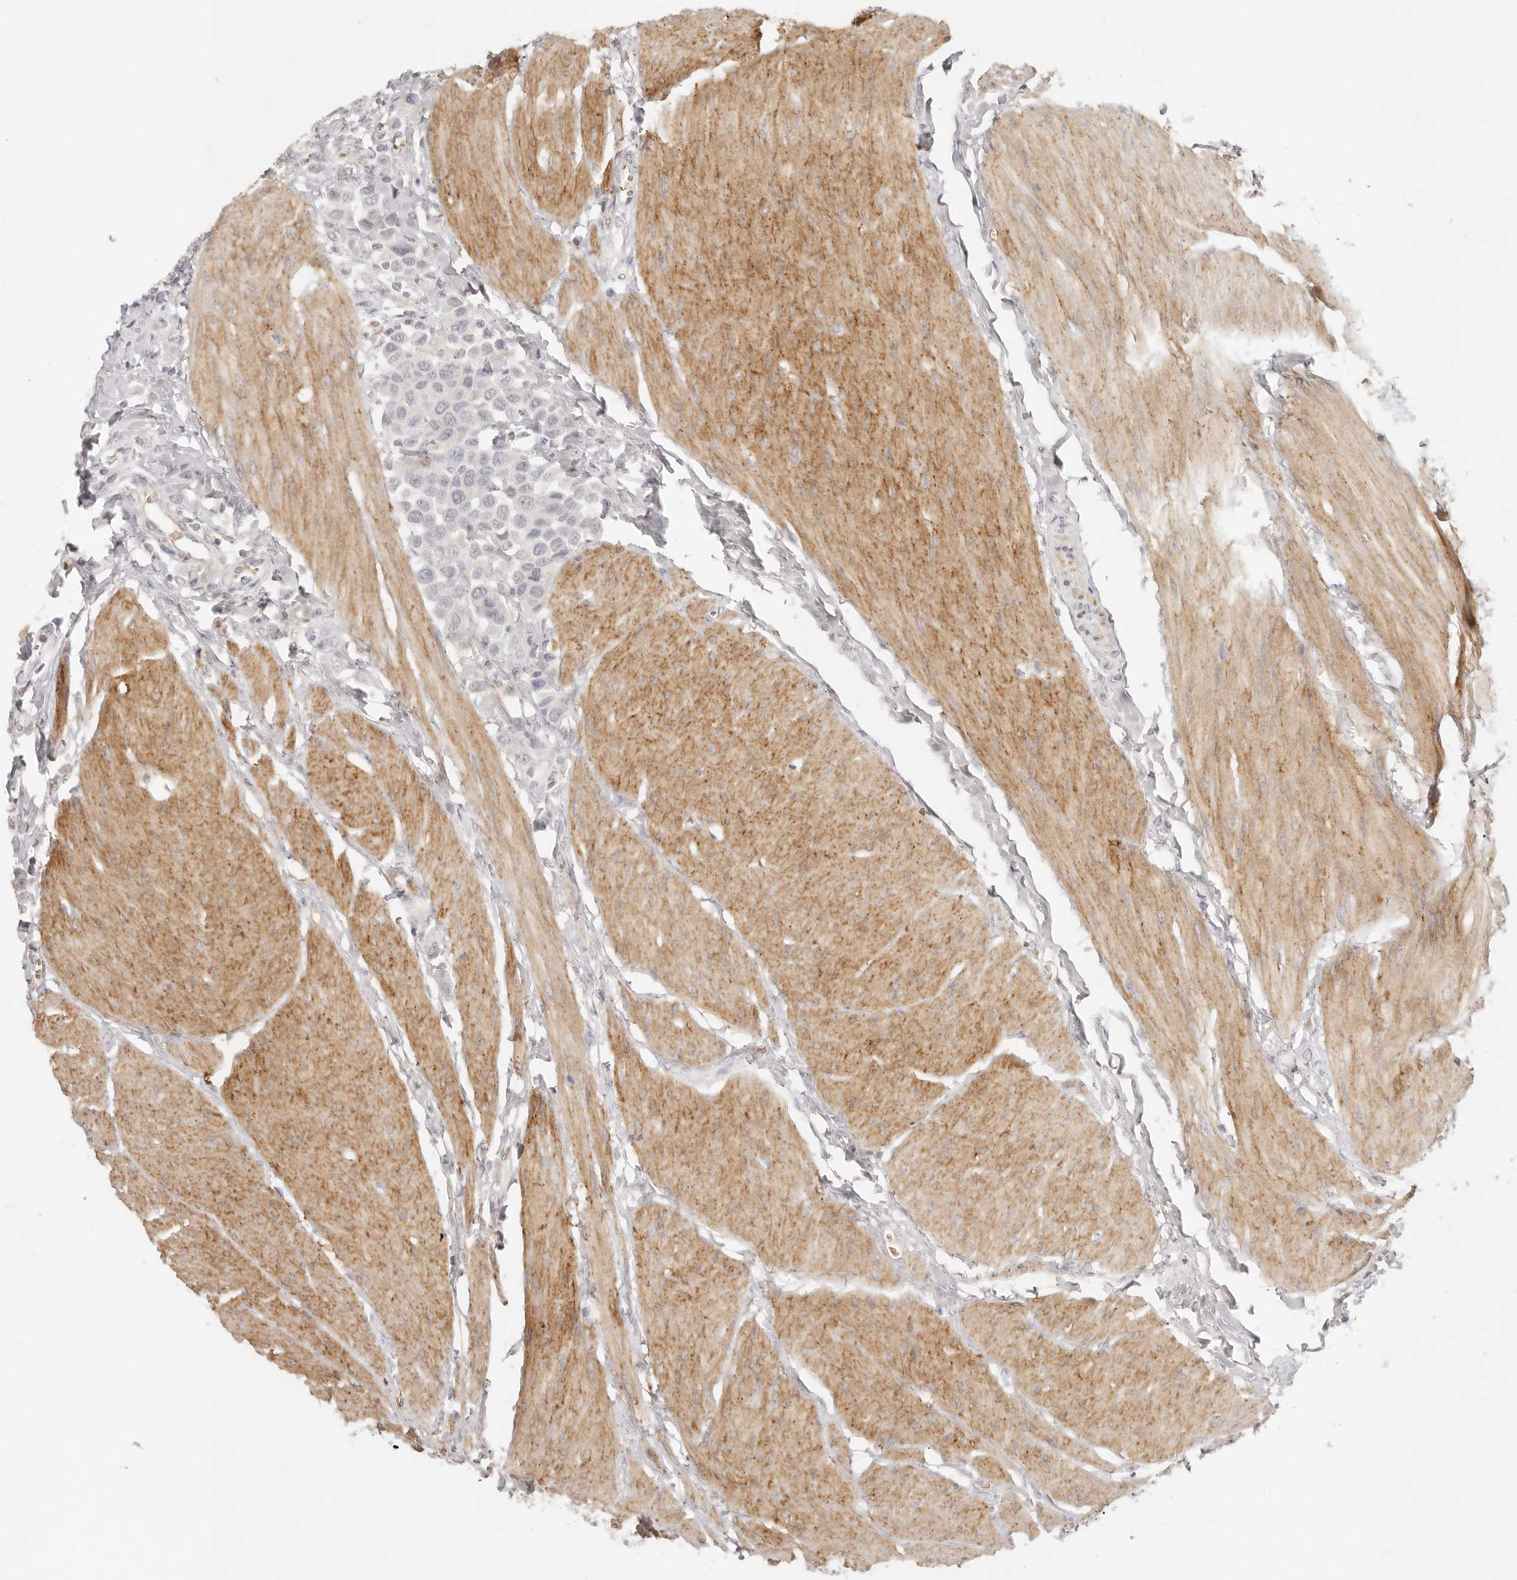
{"staining": {"intensity": "negative", "quantity": "none", "location": "none"}, "tissue": "urothelial cancer", "cell_type": "Tumor cells", "image_type": "cancer", "snomed": [{"axis": "morphology", "description": "Urothelial carcinoma, High grade"}, {"axis": "topography", "description": "Urinary bladder"}], "caption": "Human urothelial cancer stained for a protein using immunohistochemistry exhibits no staining in tumor cells.", "gene": "NIBAN1", "patient": {"sex": "male", "age": 50}}